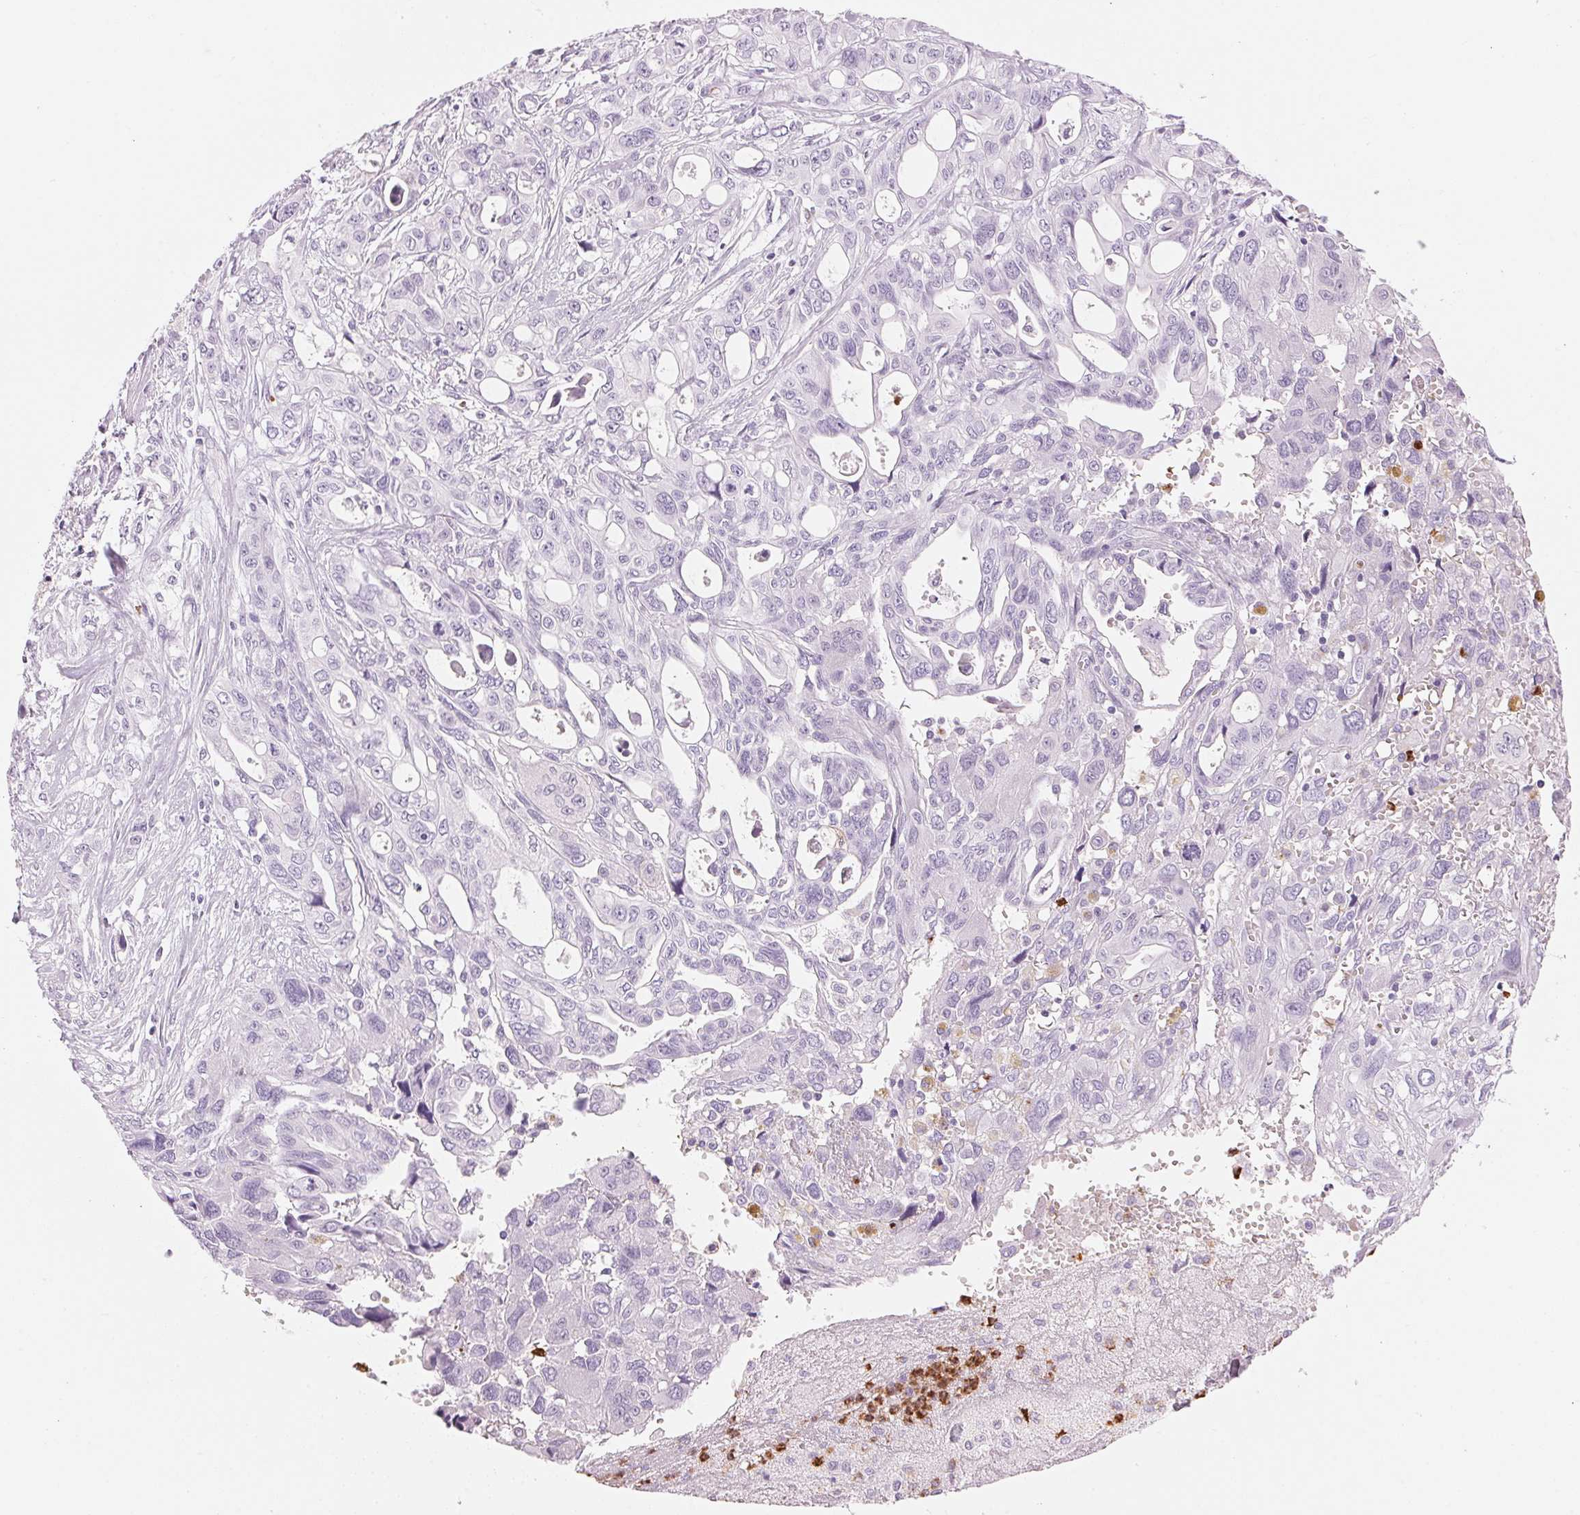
{"staining": {"intensity": "negative", "quantity": "none", "location": "none"}, "tissue": "pancreatic cancer", "cell_type": "Tumor cells", "image_type": "cancer", "snomed": [{"axis": "morphology", "description": "Adenocarcinoma, NOS"}, {"axis": "topography", "description": "Pancreas"}], "caption": "The photomicrograph displays no significant positivity in tumor cells of adenocarcinoma (pancreatic). The staining is performed using DAB brown chromogen with nuclei counter-stained in using hematoxylin.", "gene": "KLK7", "patient": {"sex": "female", "age": 47}}